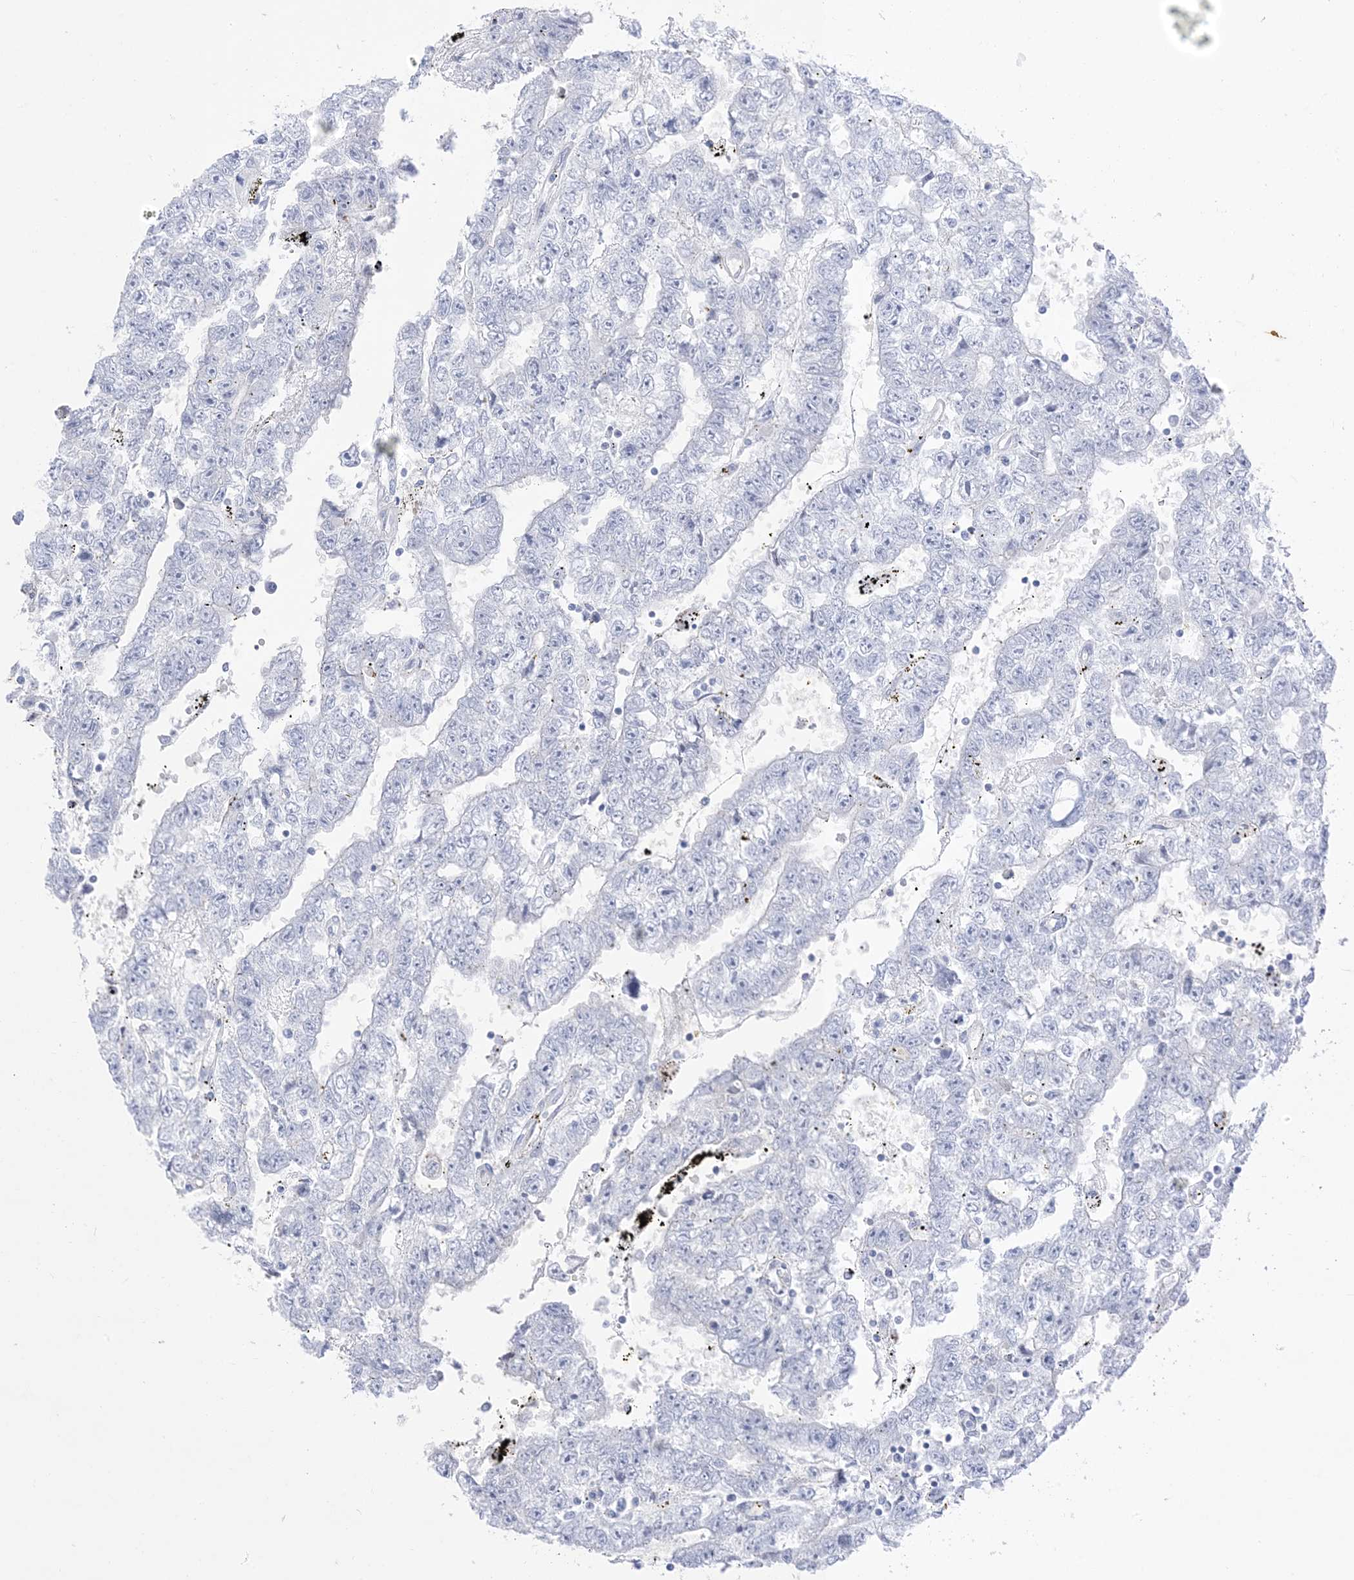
{"staining": {"intensity": "negative", "quantity": "none", "location": "none"}, "tissue": "testis cancer", "cell_type": "Tumor cells", "image_type": "cancer", "snomed": [{"axis": "morphology", "description": "Carcinoma, Embryonal, NOS"}, {"axis": "topography", "description": "Testis"}], "caption": "This is a image of IHC staining of testis cancer, which shows no expression in tumor cells.", "gene": "XIRP2", "patient": {"sex": "male", "age": 25}}